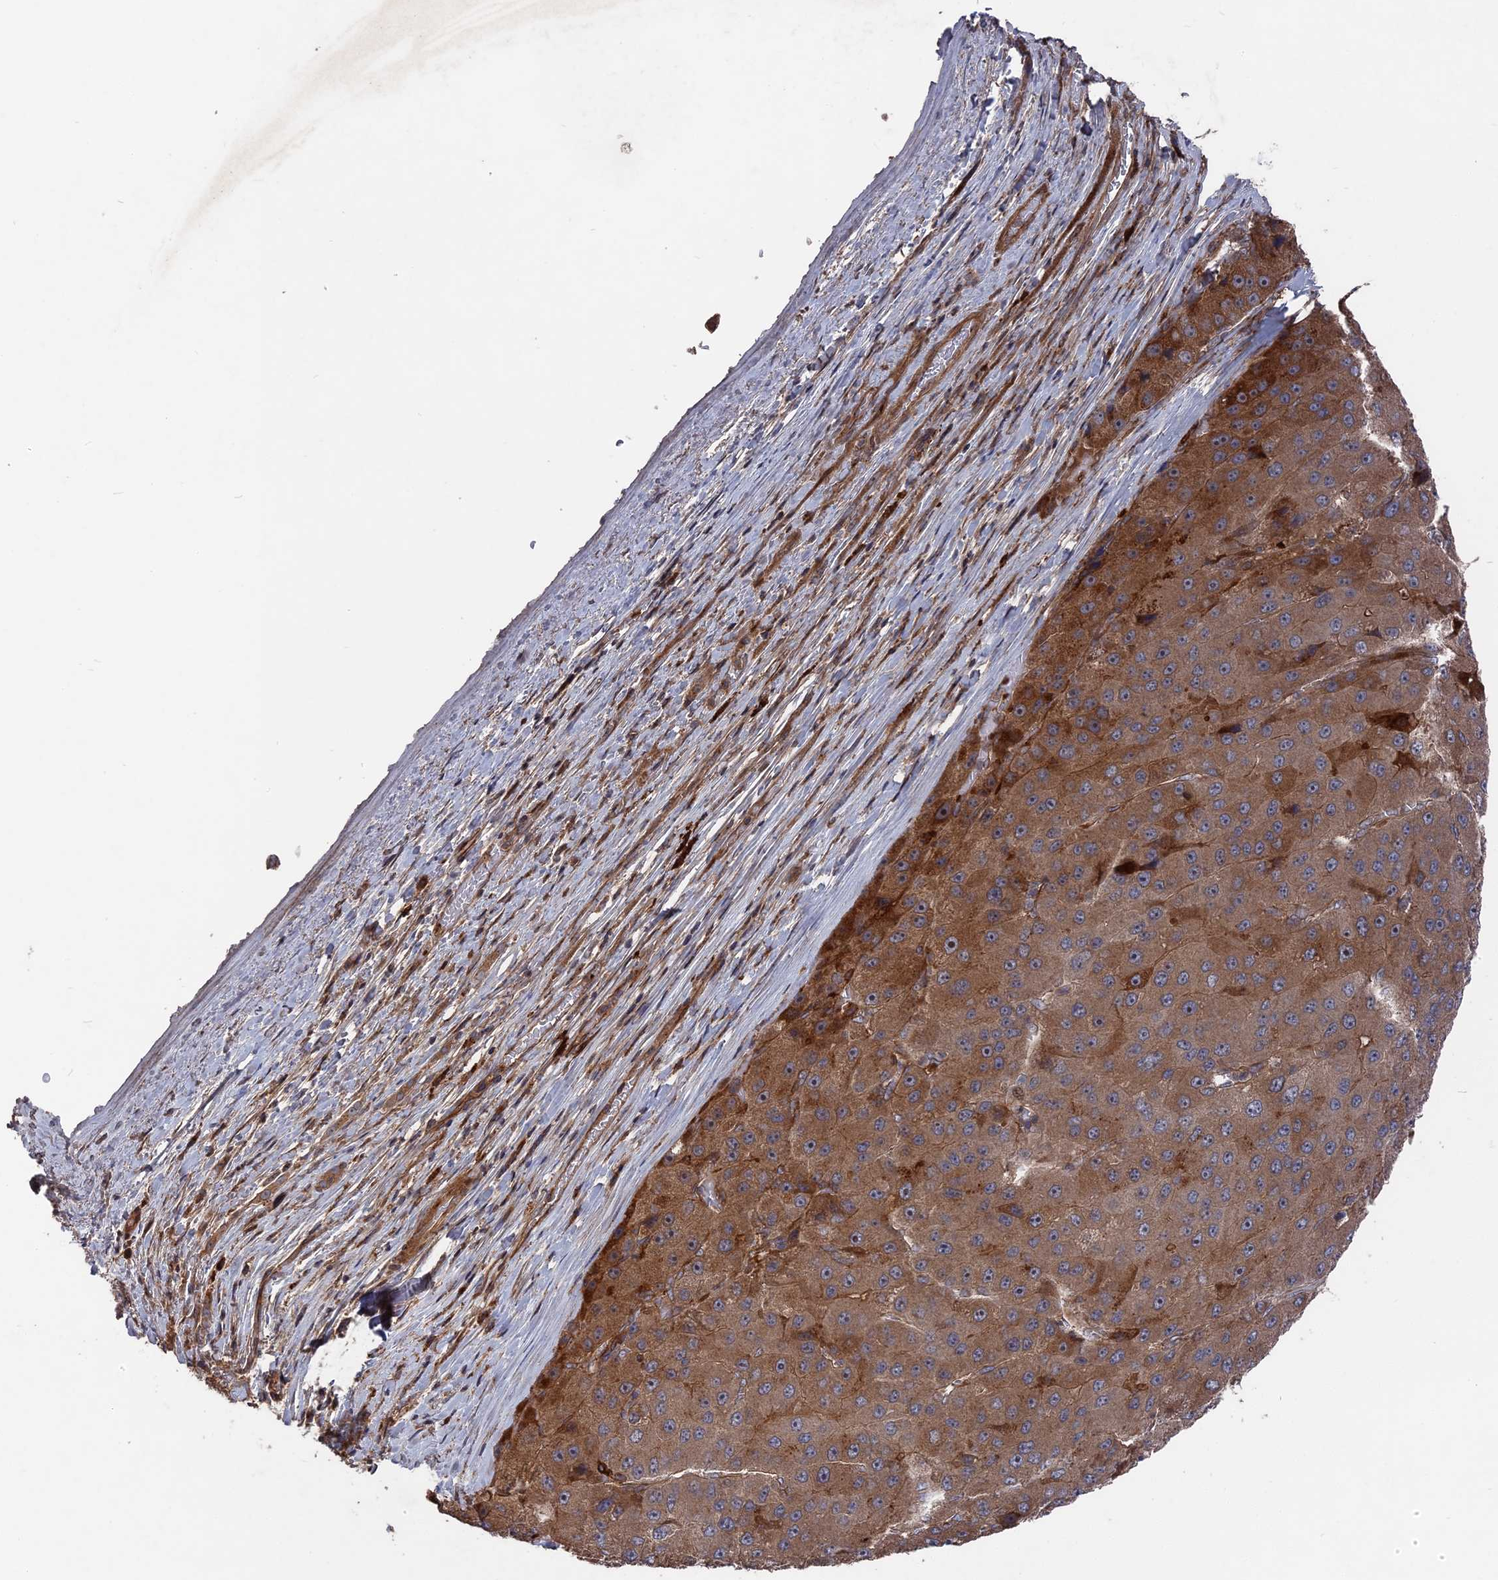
{"staining": {"intensity": "moderate", "quantity": ">75%", "location": "cytoplasmic/membranous"}, "tissue": "liver cancer", "cell_type": "Tumor cells", "image_type": "cancer", "snomed": [{"axis": "morphology", "description": "Carcinoma, Hepatocellular, NOS"}, {"axis": "topography", "description": "Liver"}], "caption": "Tumor cells reveal moderate cytoplasmic/membranous expression in approximately >75% of cells in liver hepatocellular carcinoma.", "gene": "DEF8", "patient": {"sex": "female", "age": 73}}